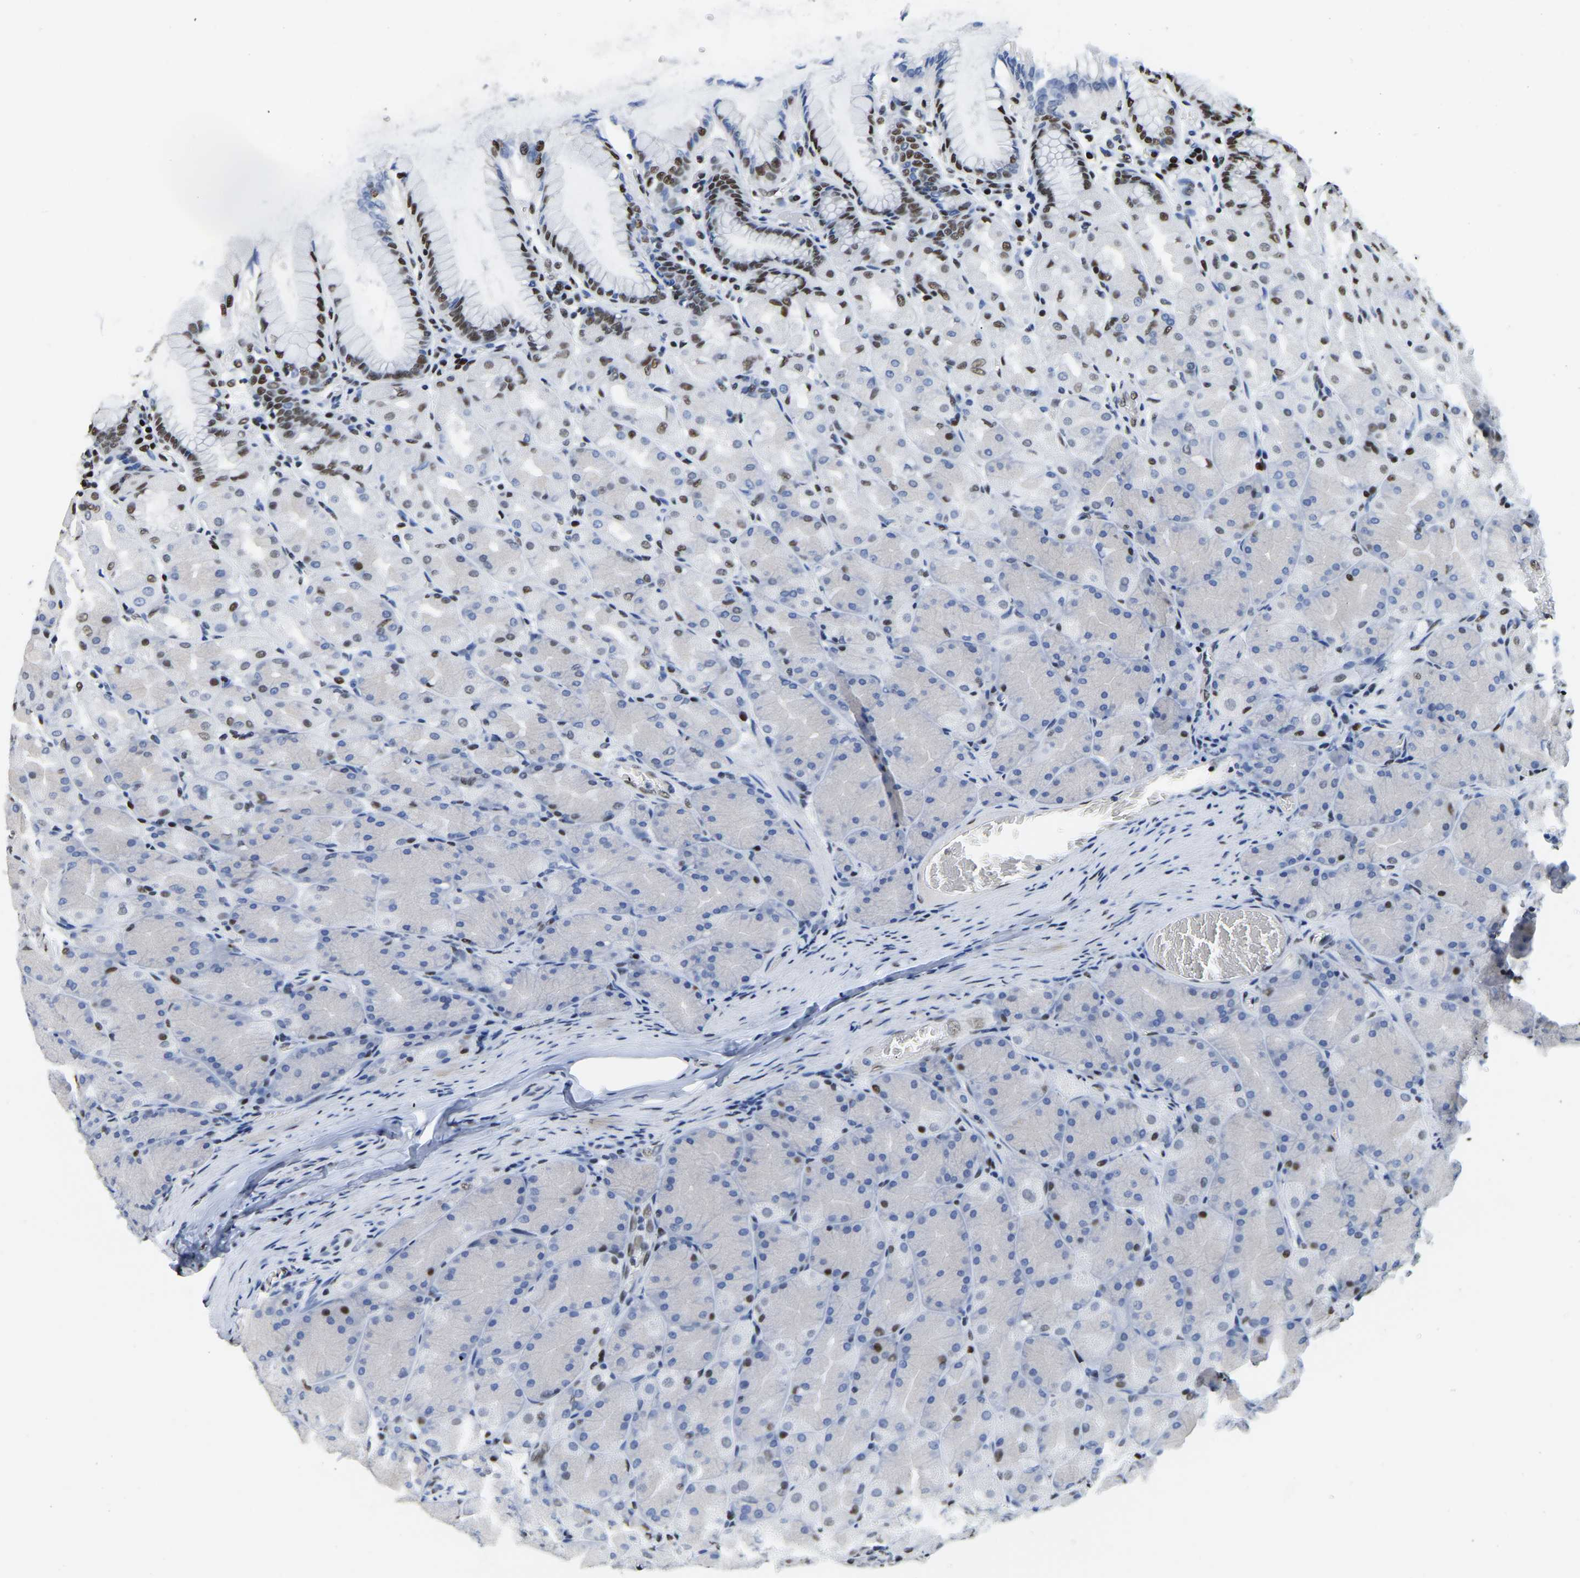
{"staining": {"intensity": "moderate", "quantity": "<25%", "location": "nuclear"}, "tissue": "stomach", "cell_type": "Glandular cells", "image_type": "normal", "snomed": [{"axis": "morphology", "description": "Normal tissue, NOS"}, {"axis": "topography", "description": "Stomach, upper"}], "caption": "Glandular cells demonstrate low levels of moderate nuclear positivity in about <25% of cells in normal stomach.", "gene": "UBA1", "patient": {"sex": "female", "age": 56}}